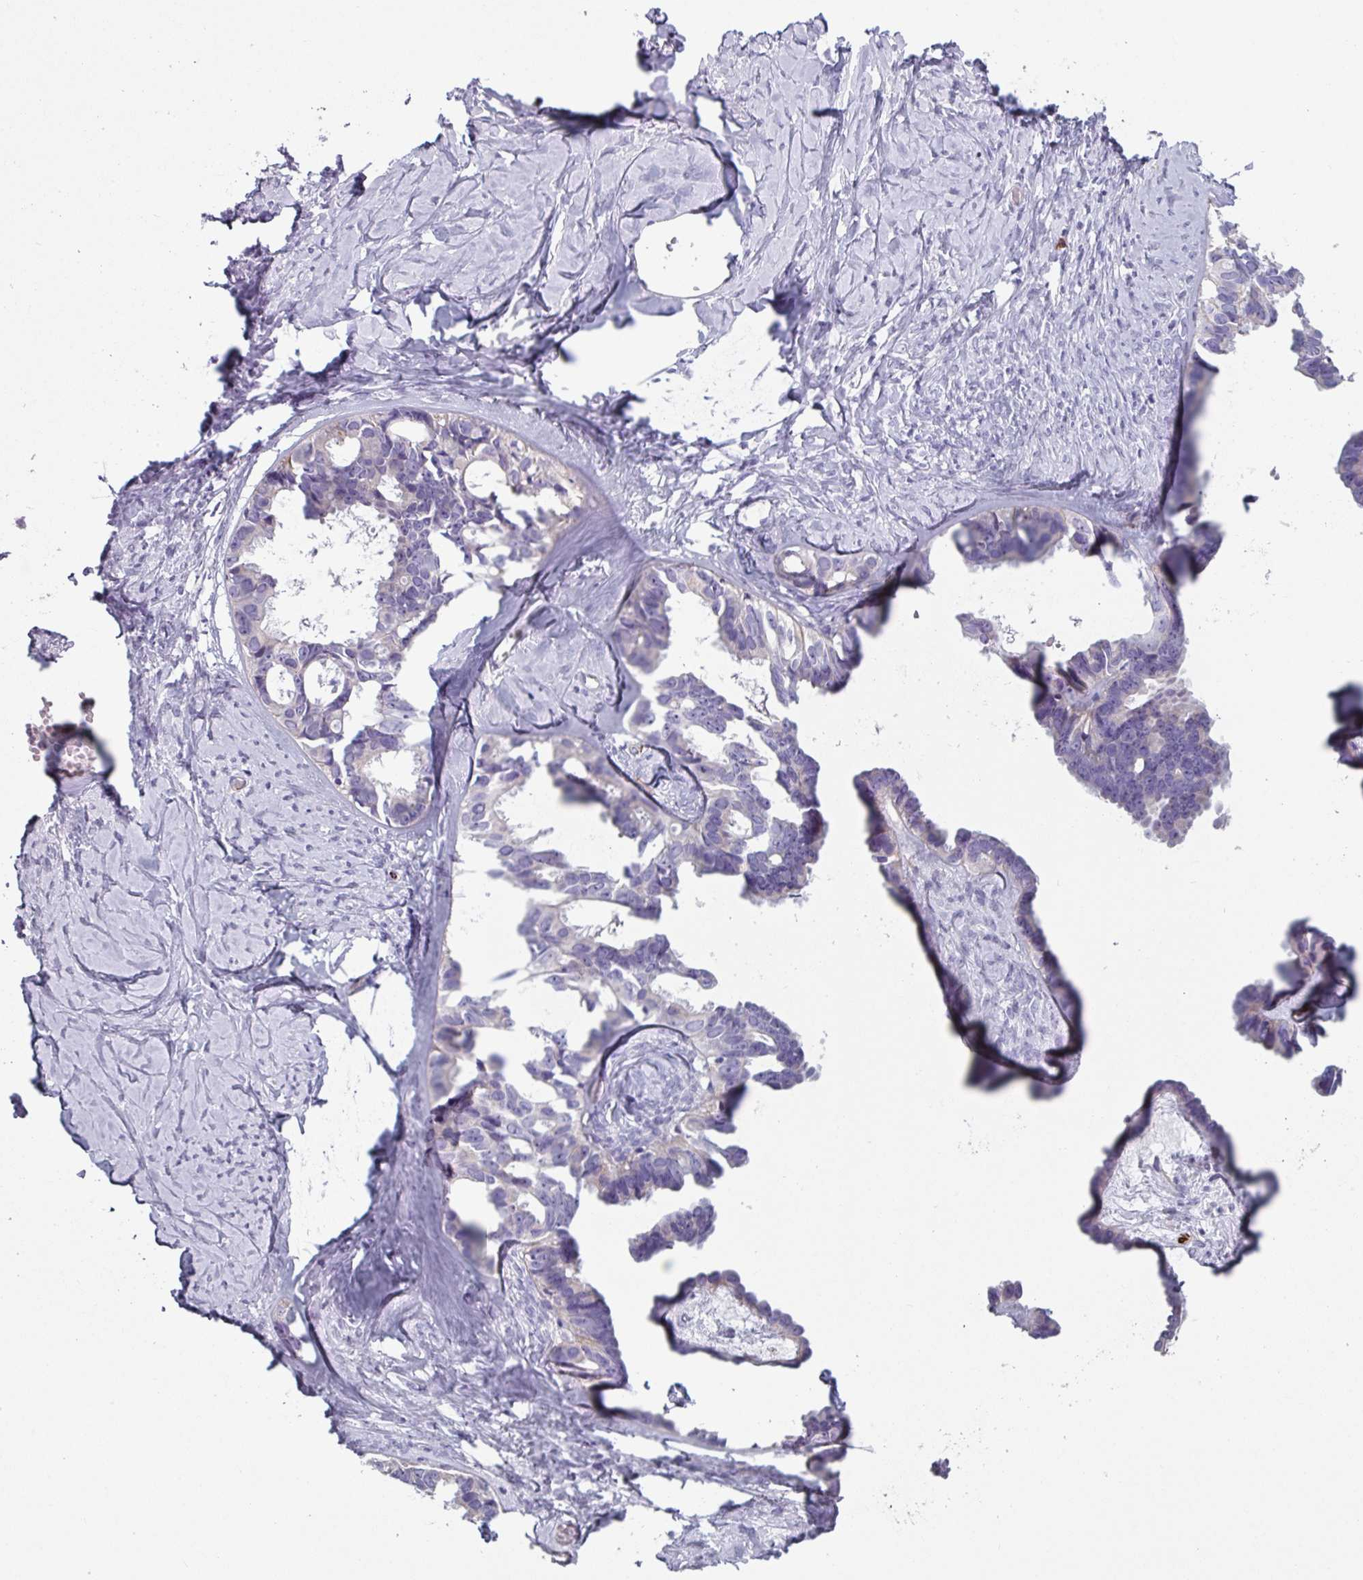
{"staining": {"intensity": "negative", "quantity": "none", "location": "none"}, "tissue": "ovarian cancer", "cell_type": "Tumor cells", "image_type": "cancer", "snomed": [{"axis": "morphology", "description": "Cystadenocarcinoma, serous, NOS"}, {"axis": "topography", "description": "Ovary"}], "caption": "Tumor cells are negative for protein expression in human serous cystadenocarcinoma (ovarian).", "gene": "BTD", "patient": {"sex": "female", "age": 69}}